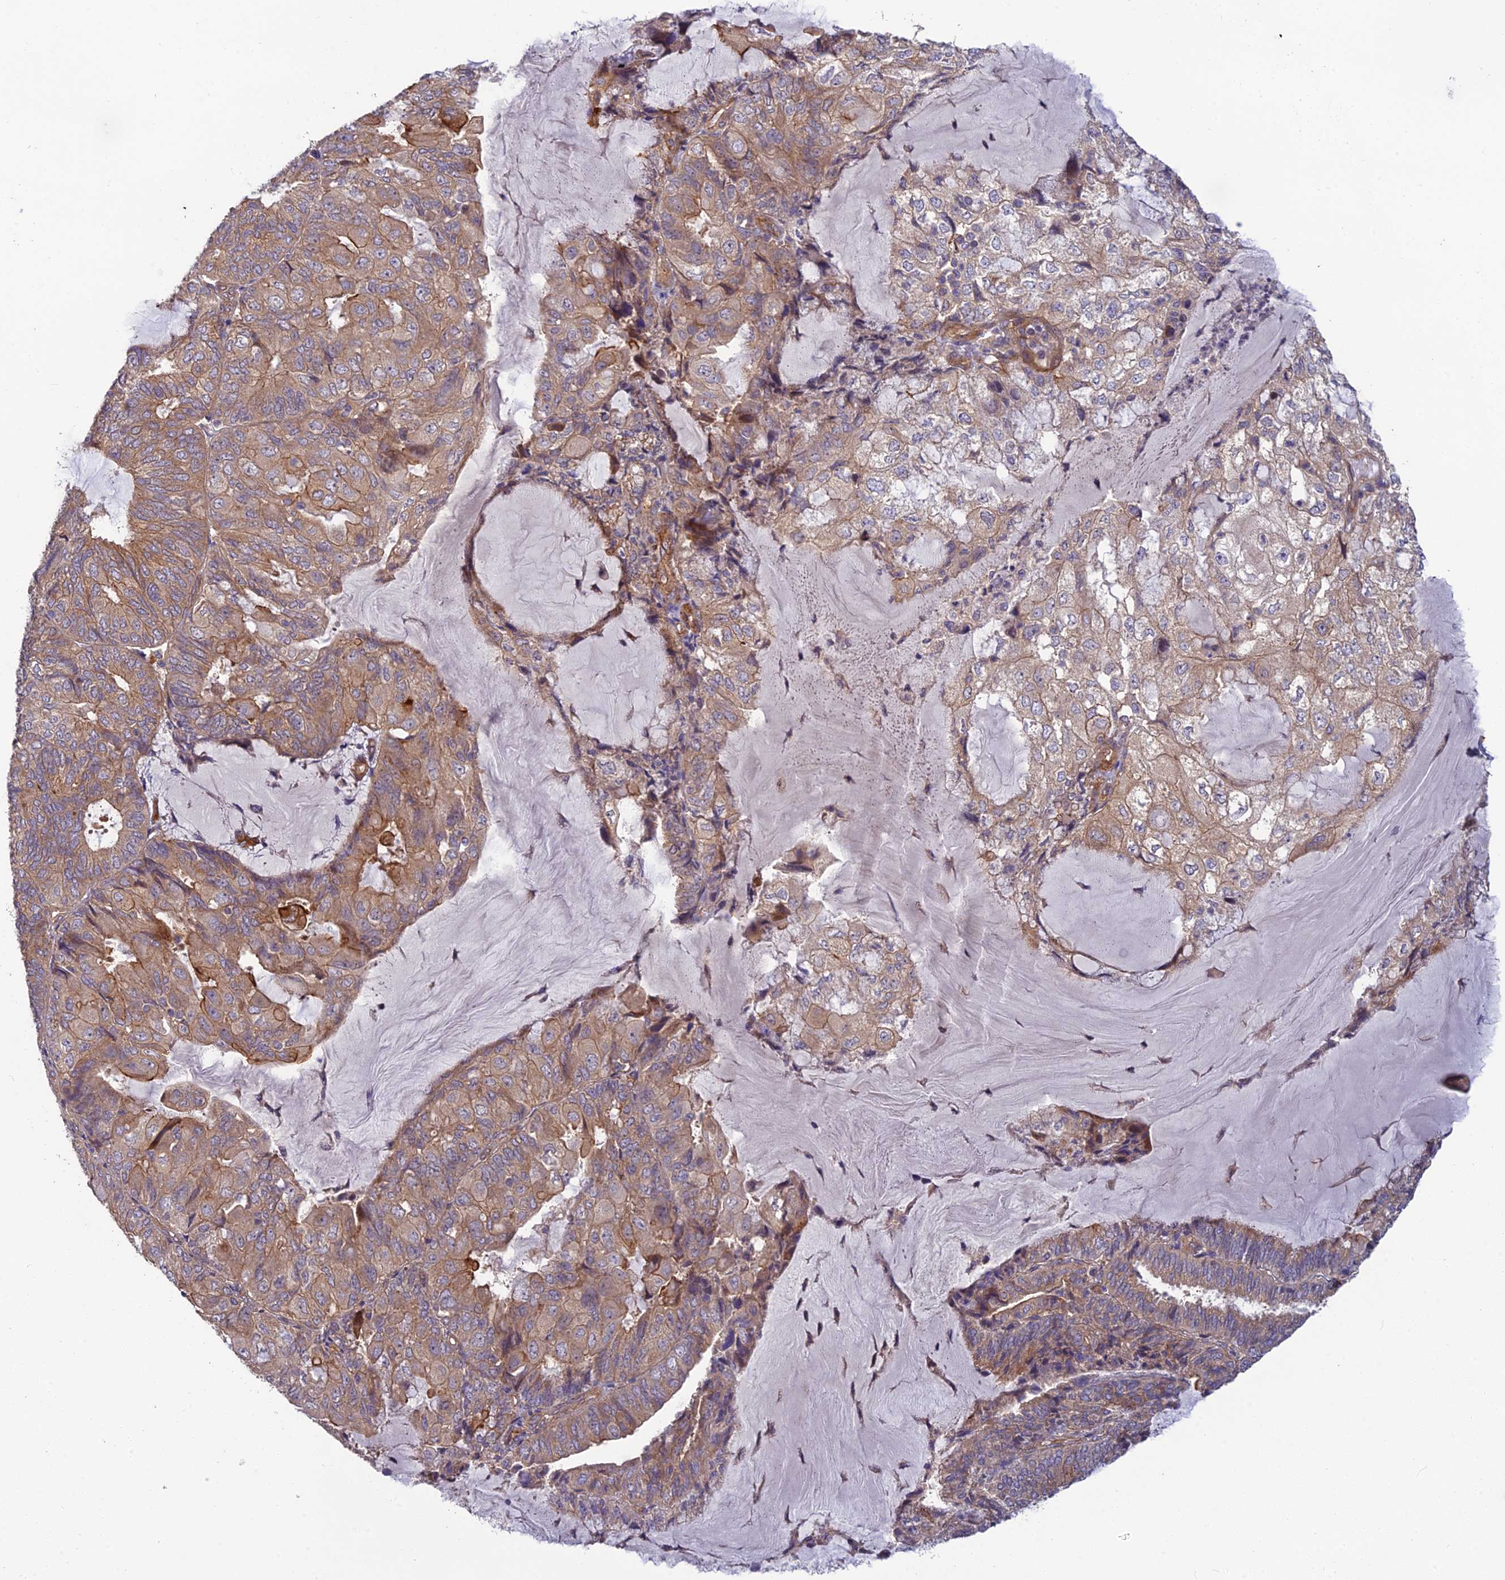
{"staining": {"intensity": "moderate", "quantity": ">75%", "location": "cytoplasmic/membranous"}, "tissue": "endometrial cancer", "cell_type": "Tumor cells", "image_type": "cancer", "snomed": [{"axis": "morphology", "description": "Adenocarcinoma, NOS"}, {"axis": "topography", "description": "Endometrium"}], "caption": "DAB (3,3'-diaminobenzidine) immunohistochemical staining of endometrial adenocarcinoma shows moderate cytoplasmic/membranous protein staining in about >75% of tumor cells. Using DAB (3,3'-diaminobenzidine) (brown) and hematoxylin (blue) stains, captured at high magnification using brightfield microscopy.", "gene": "ADAMTS15", "patient": {"sex": "female", "age": 81}}